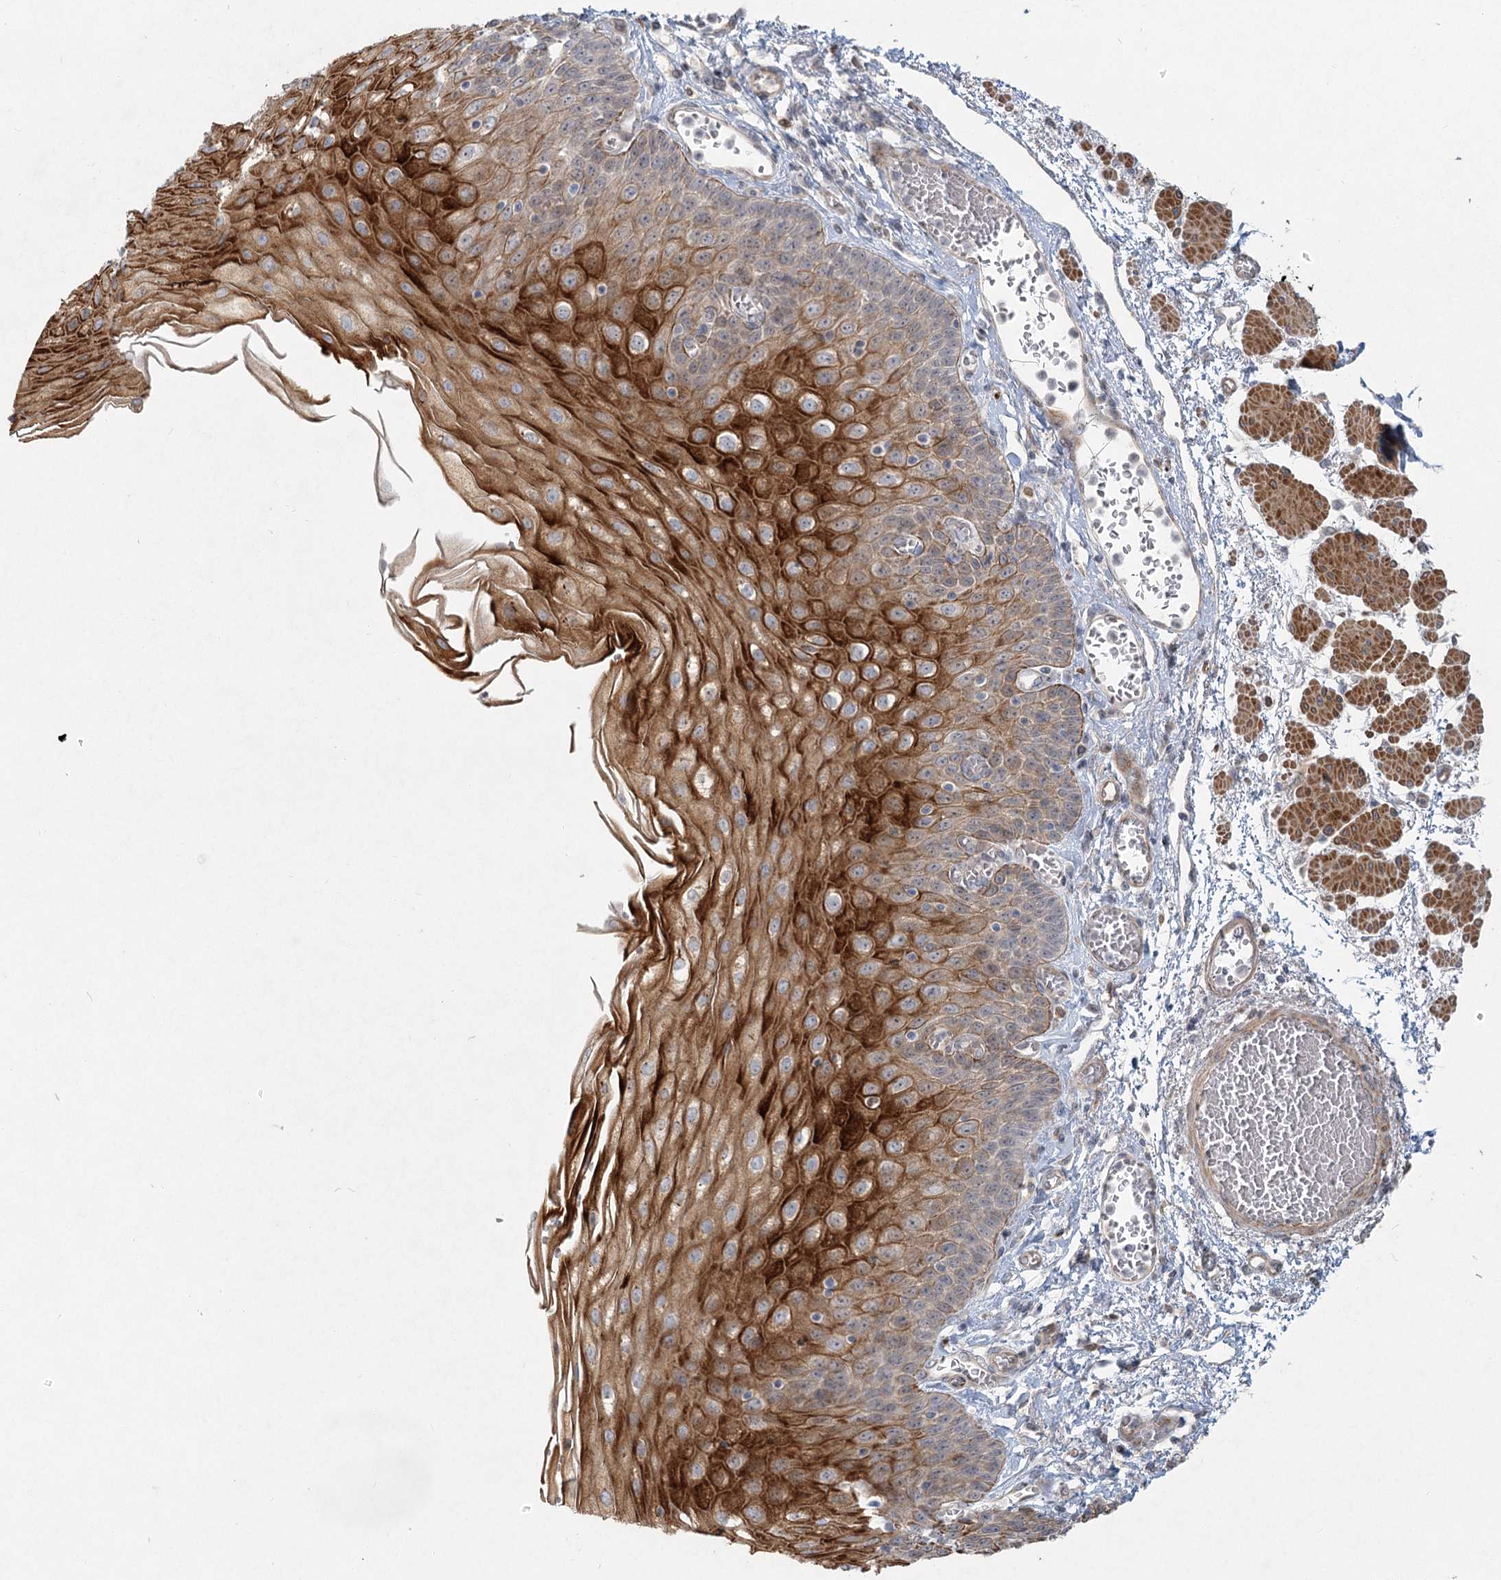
{"staining": {"intensity": "strong", "quantity": "25%-75%", "location": "cytoplasmic/membranous"}, "tissue": "esophagus", "cell_type": "Squamous epithelial cells", "image_type": "normal", "snomed": [{"axis": "morphology", "description": "Normal tissue, NOS"}, {"axis": "topography", "description": "Esophagus"}], "caption": "This is an image of IHC staining of normal esophagus, which shows strong positivity in the cytoplasmic/membranous of squamous epithelial cells.", "gene": "LRP2BP", "patient": {"sex": "male", "age": 81}}